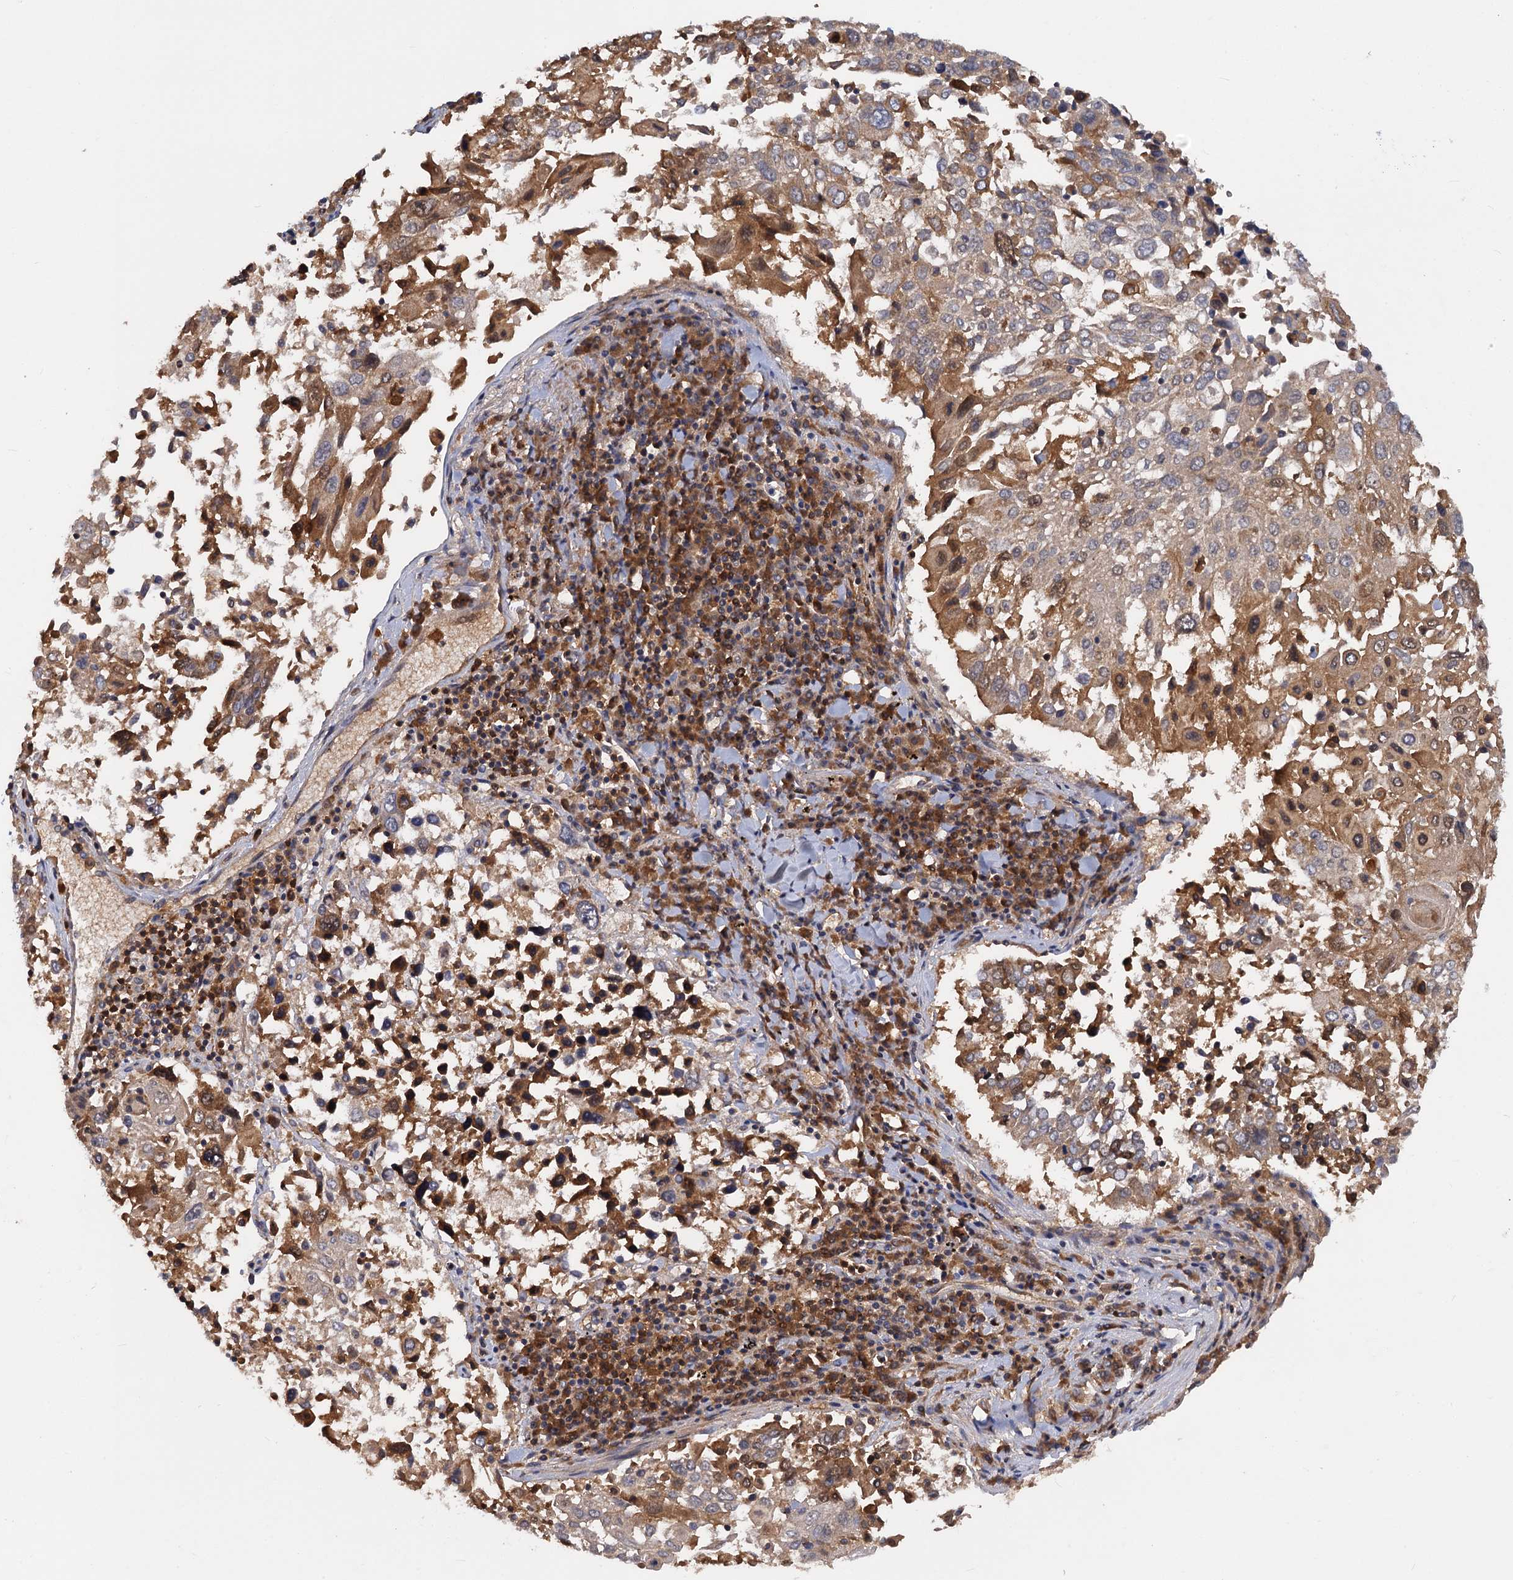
{"staining": {"intensity": "moderate", "quantity": "<25%", "location": "cytoplasmic/membranous,nuclear"}, "tissue": "lung cancer", "cell_type": "Tumor cells", "image_type": "cancer", "snomed": [{"axis": "morphology", "description": "Squamous cell carcinoma, NOS"}, {"axis": "topography", "description": "Lung"}], "caption": "Lung squamous cell carcinoma stained with immunohistochemistry demonstrates moderate cytoplasmic/membranous and nuclear staining in approximately <25% of tumor cells.", "gene": "DGKA", "patient": {"sex": "male", "age": 65}}